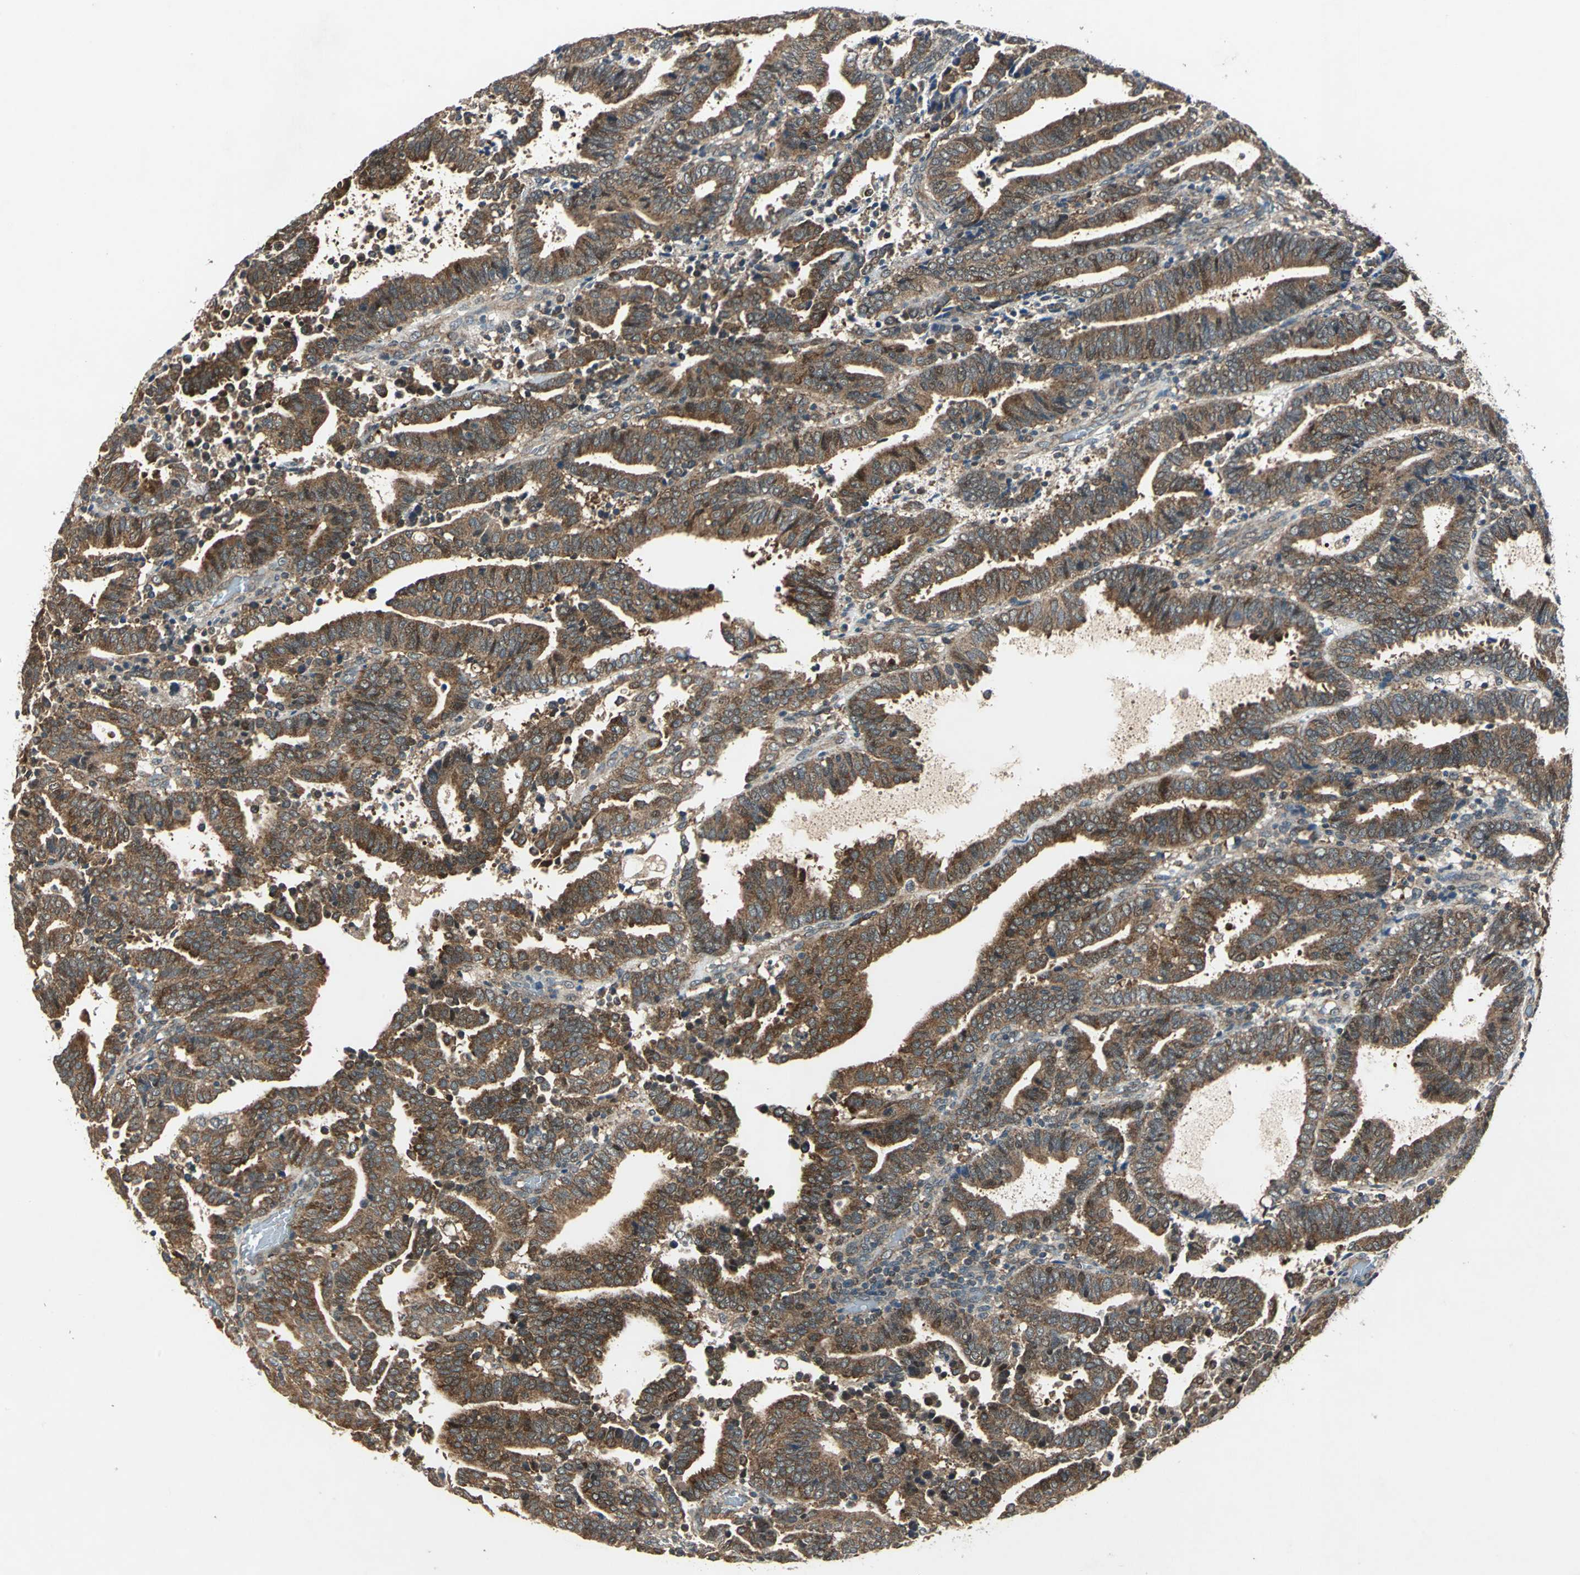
{"staining": {"intensity": "strong", "quantity": ">75%", "location": "cytoplasmic/membranous"}, "tissue": "endometrial cancer", "cell_type": "Tumor cells", "image_type": "cancer", "snomed": [{"axis": "morphology", "description": "Adenocarcinoma, NOS"}, {"axis": "topography", "description": "Uterus"}], "caption": "Approximately >75% of tumor cells in human endometrial adenocarcinoma exhibit strong cytoplasmic/membranous protein staining as visualized by brown immunohistochemical staining.", "gene": "AHSA1", "patient": {"sex": "female", "age": 83}}